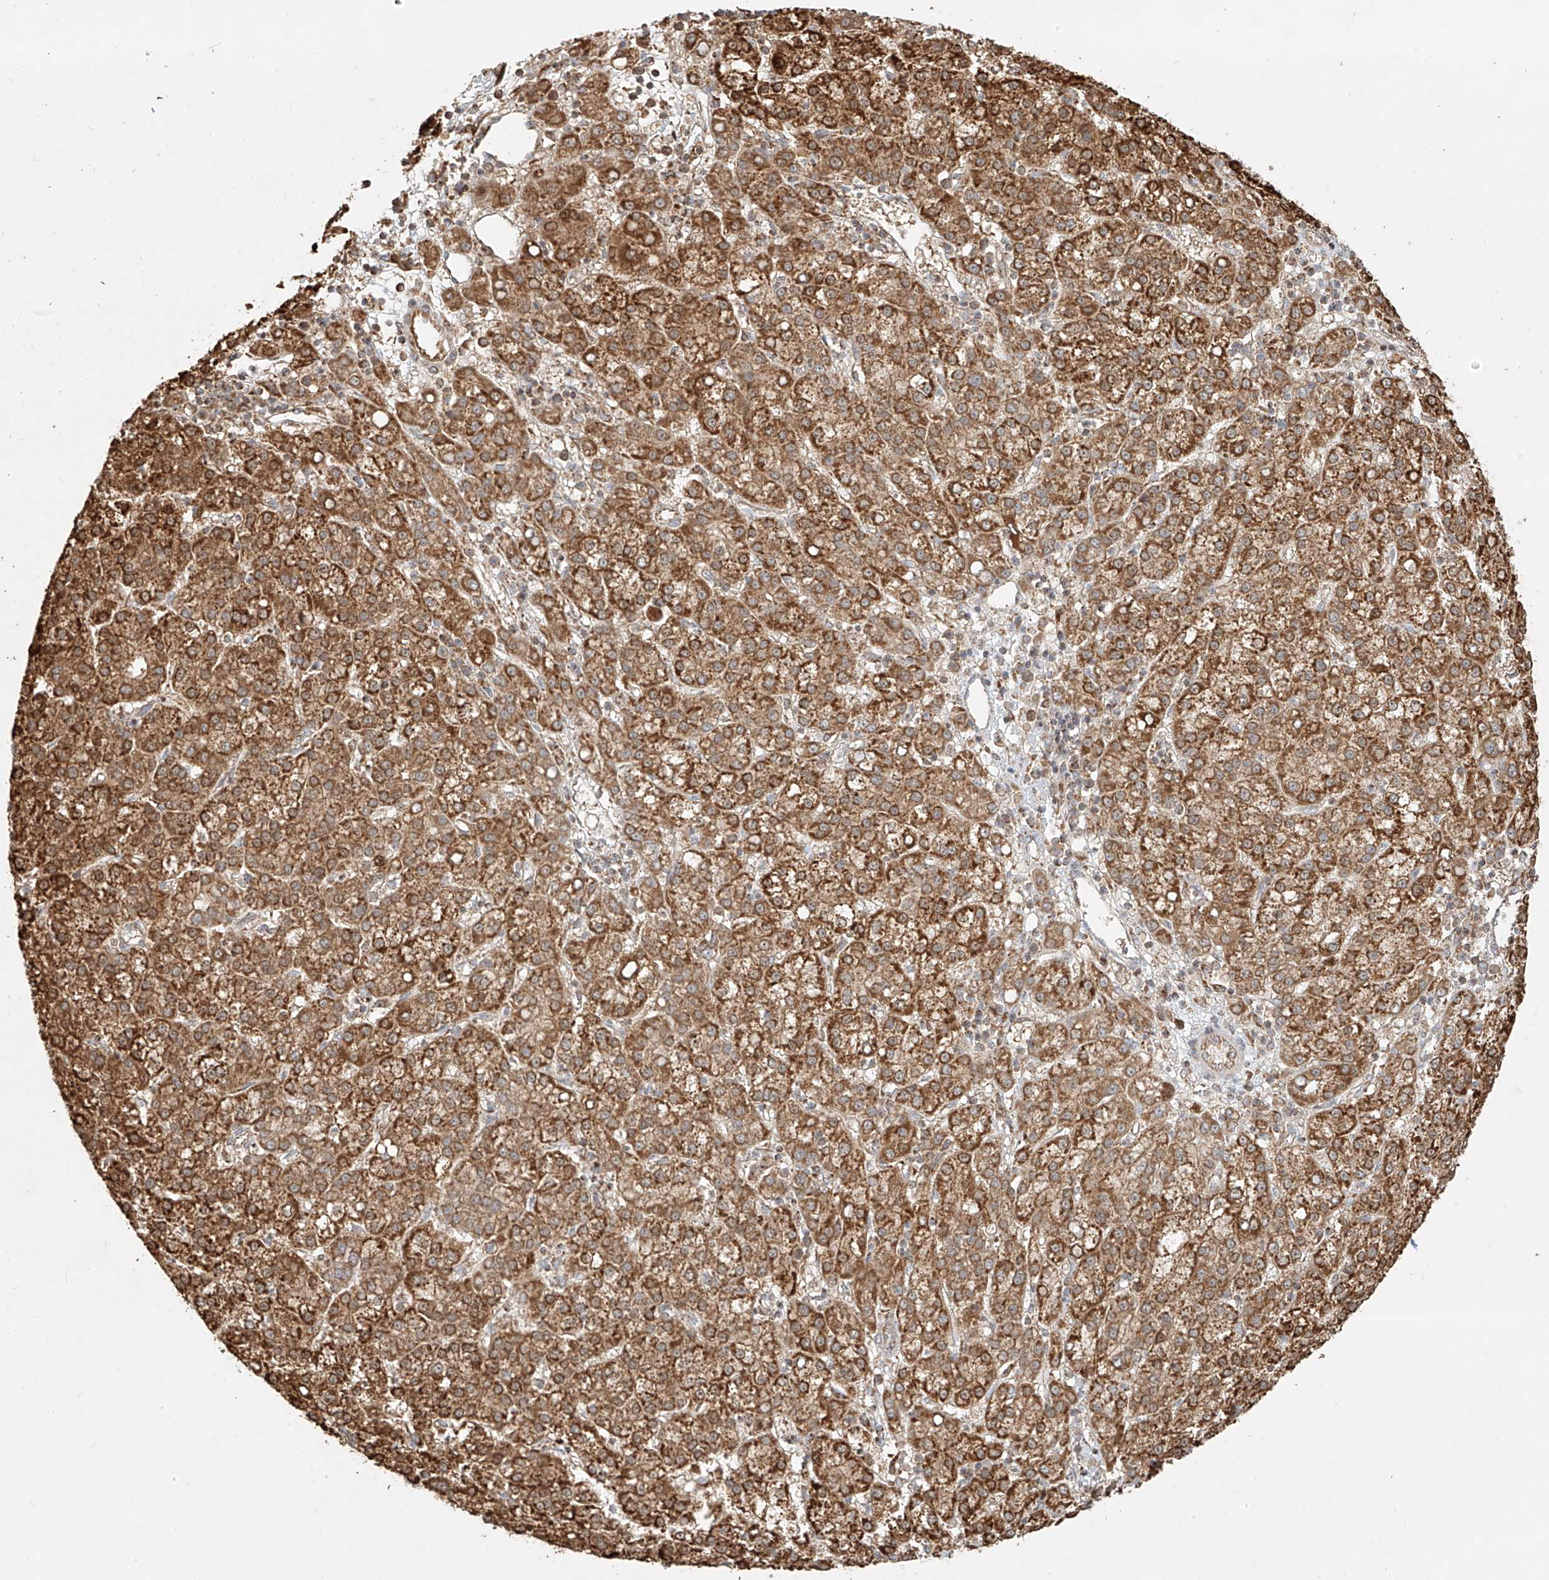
{"staining": {"intensity": "strong", "quantity": ">75%", "location": "cytoplasmic/membranous"}, "tissue": "liver cancer", "cell_type": "Tumor cells", "image_type": "cancer", "snomed": [{"axis": "morphology", "description": "Carcinoma, Hepatocellular, NOS"}, {"axis": "topography", "description": "Liver"}], "caption": "About >75% of tumor cells in human liver cancer (hepatocellular carcinoma) demonstrate strong cytoplasmic/membranous protein staining as visualized by brown immunohistochemical staining.", "gene": "EFNB1", "patient": {"sex": "female", "age": 58}}